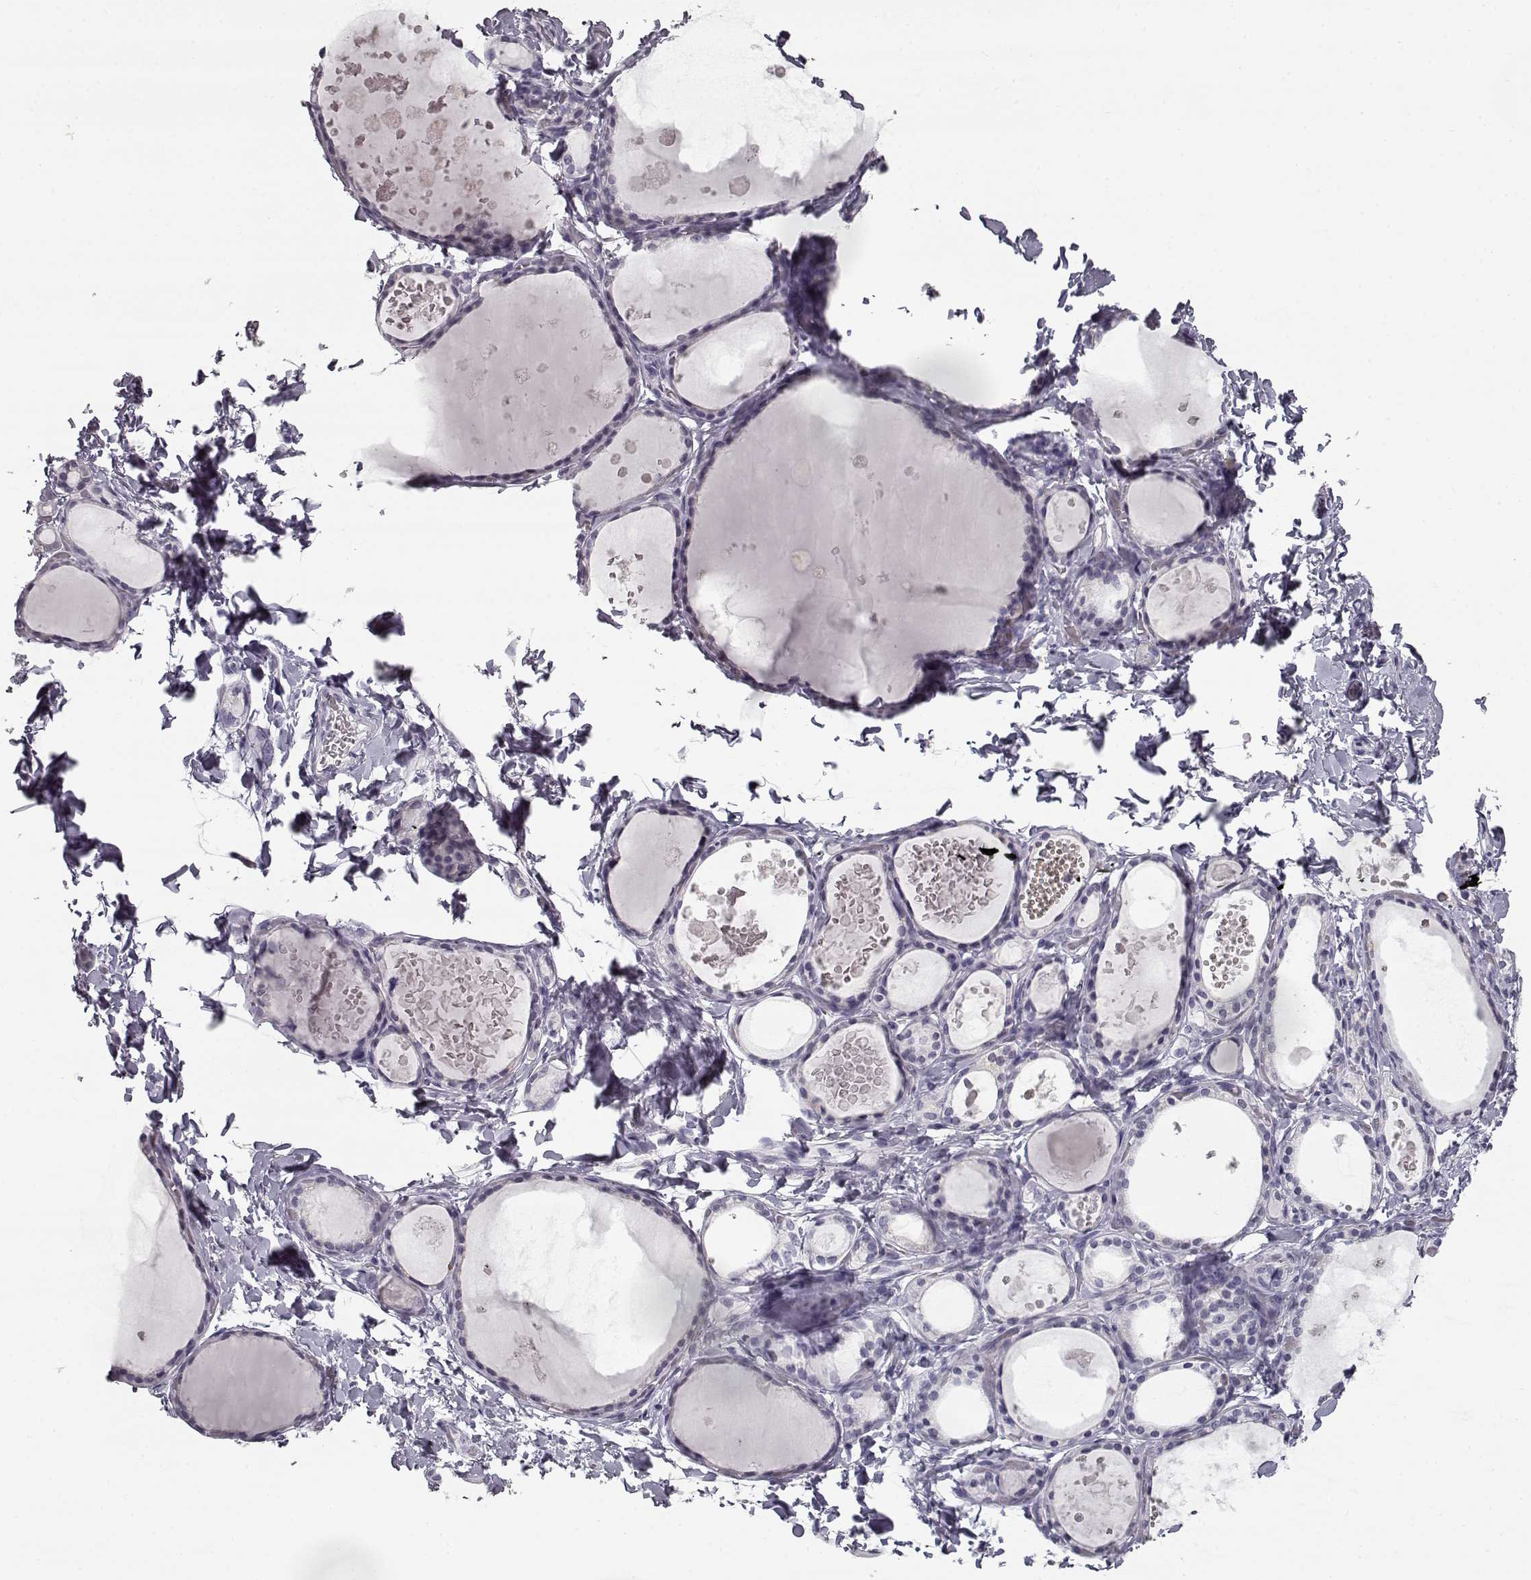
{"staining": {"intensity": "negative", "quantity": "none", "location": "none"}, "tissue": "thyroid gland", "cell_type": "Glandular cells", "image_type": "normal", "snomed": [{"axis": "morphology", "description": "Normal tissue, NOS"}, {"axis": "topography", "description": "Thyroid gland"}], "caption": "This micrograph is of unremarkable thyroid gland stained with immunohistochemistry (IHC) to label a protein in brown with the nuclei are counter-stained blue. There is no staining in glandular cells. Brightfield microscopy of immunohistochemistry stained with DAB (3,3'-diaminobenzidine) (brown) and hematoxylin (blue), captured at high magnification.", "gene": "SEMG2", "patient": {"sex": "female", "age": 56}}